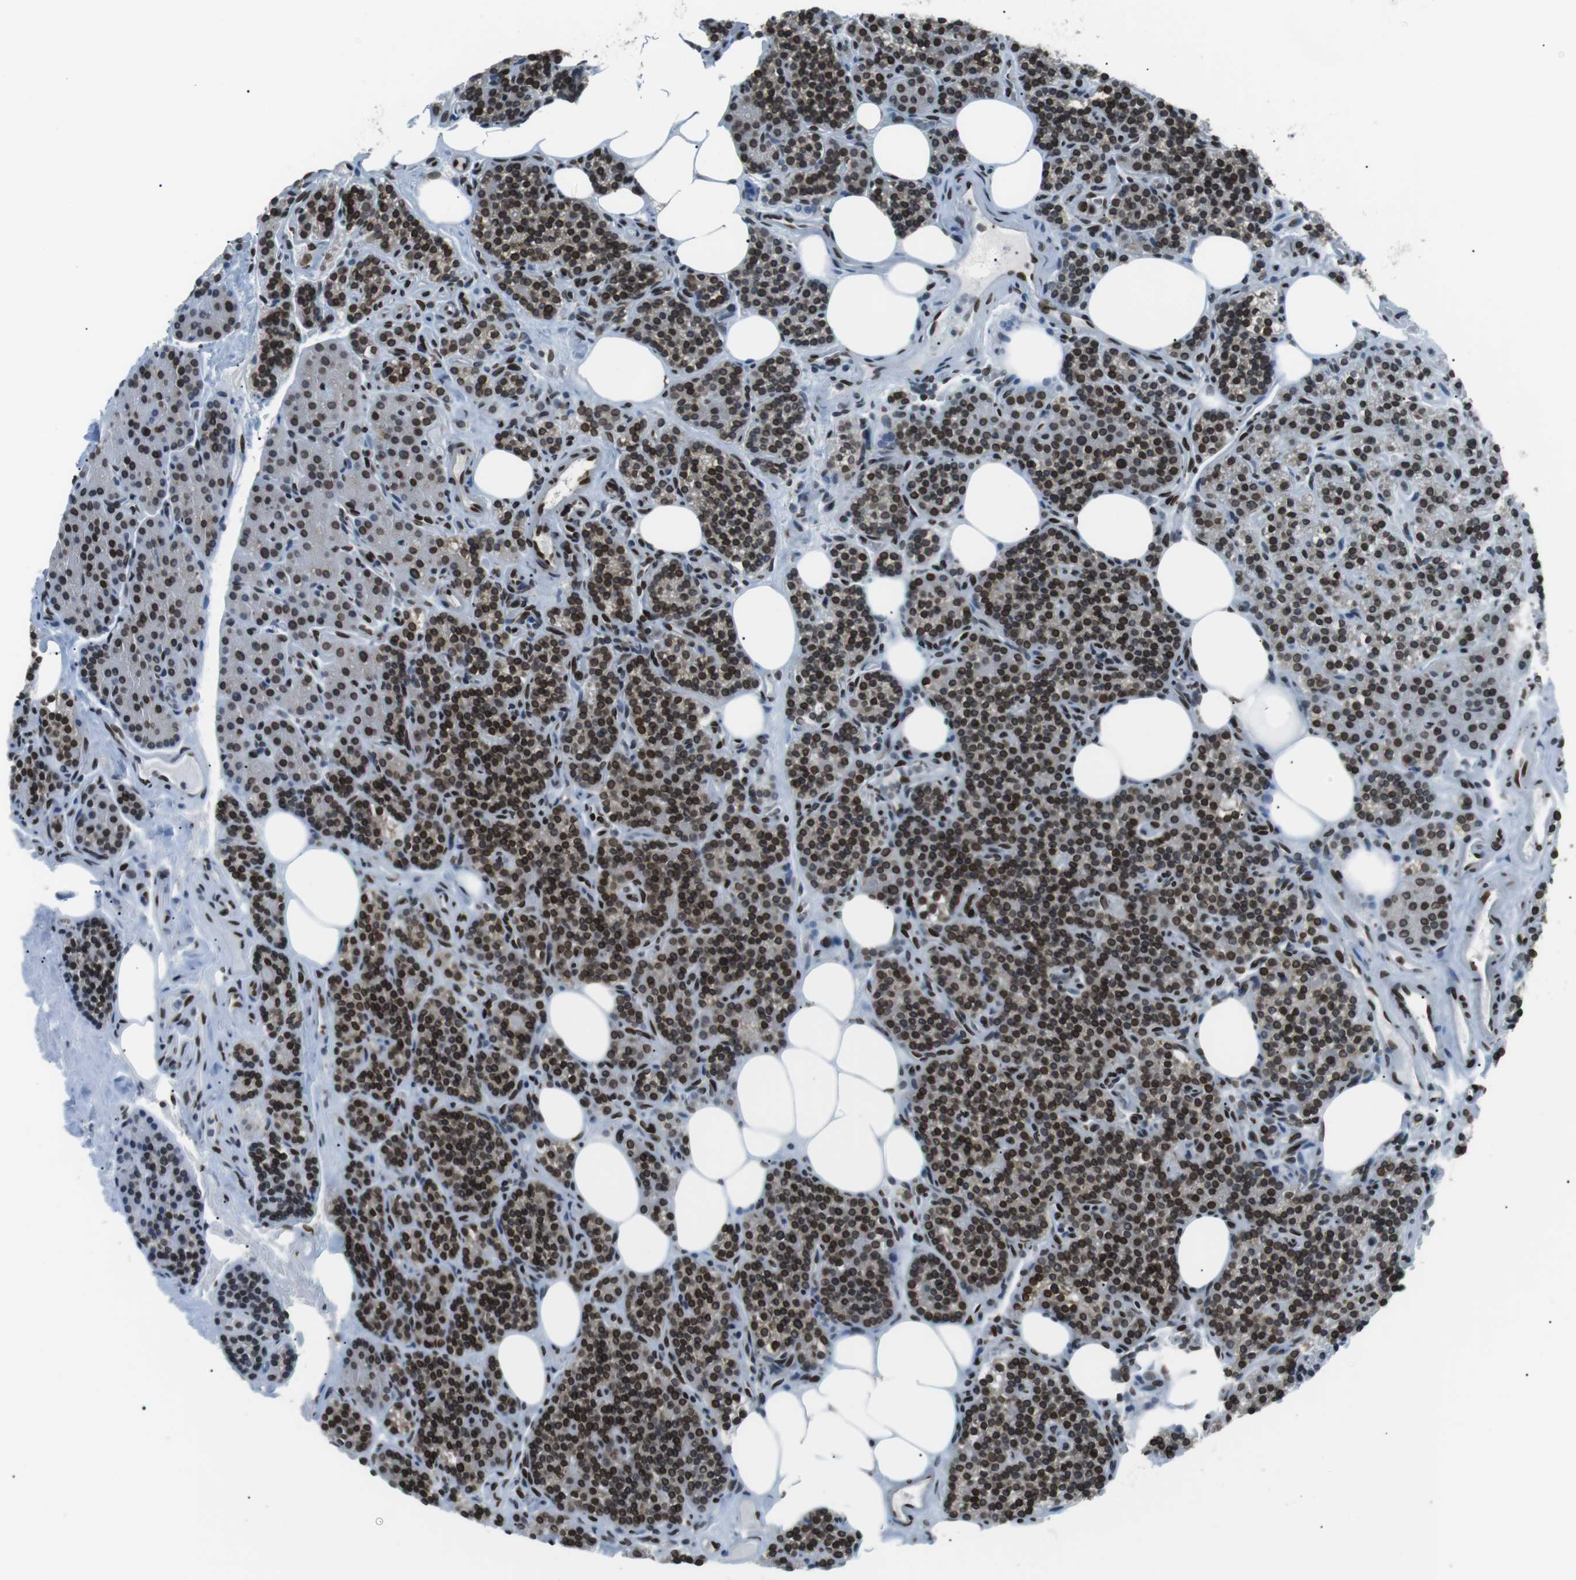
{"staining": {"intensity": "strong", "quantity": ">75%", "location": "cytoplasmic/membranous,nuclear"}, "tissue": "parathyroid gland", "cell_type": "Glandular cells", "image_type": "normal", "snomed": [{"axis": "morphology", "description": "Normal tissue, NOS"}, {"axis": "morphology", "description": "Adenoma, NOS"}, {"axis": "topography", "description": "Parathyroid gland"}], "caption": "This micrograph displays benign parathyroid gland stained with IHC to label a protein in brown. The cytoplasmic/membranous,nuclear of glandular cells show strong positivity for the protein. Nuclei are counter-stained blue.", "gene": "TMX4", "patient": {"sex": "female", "age": 74}}